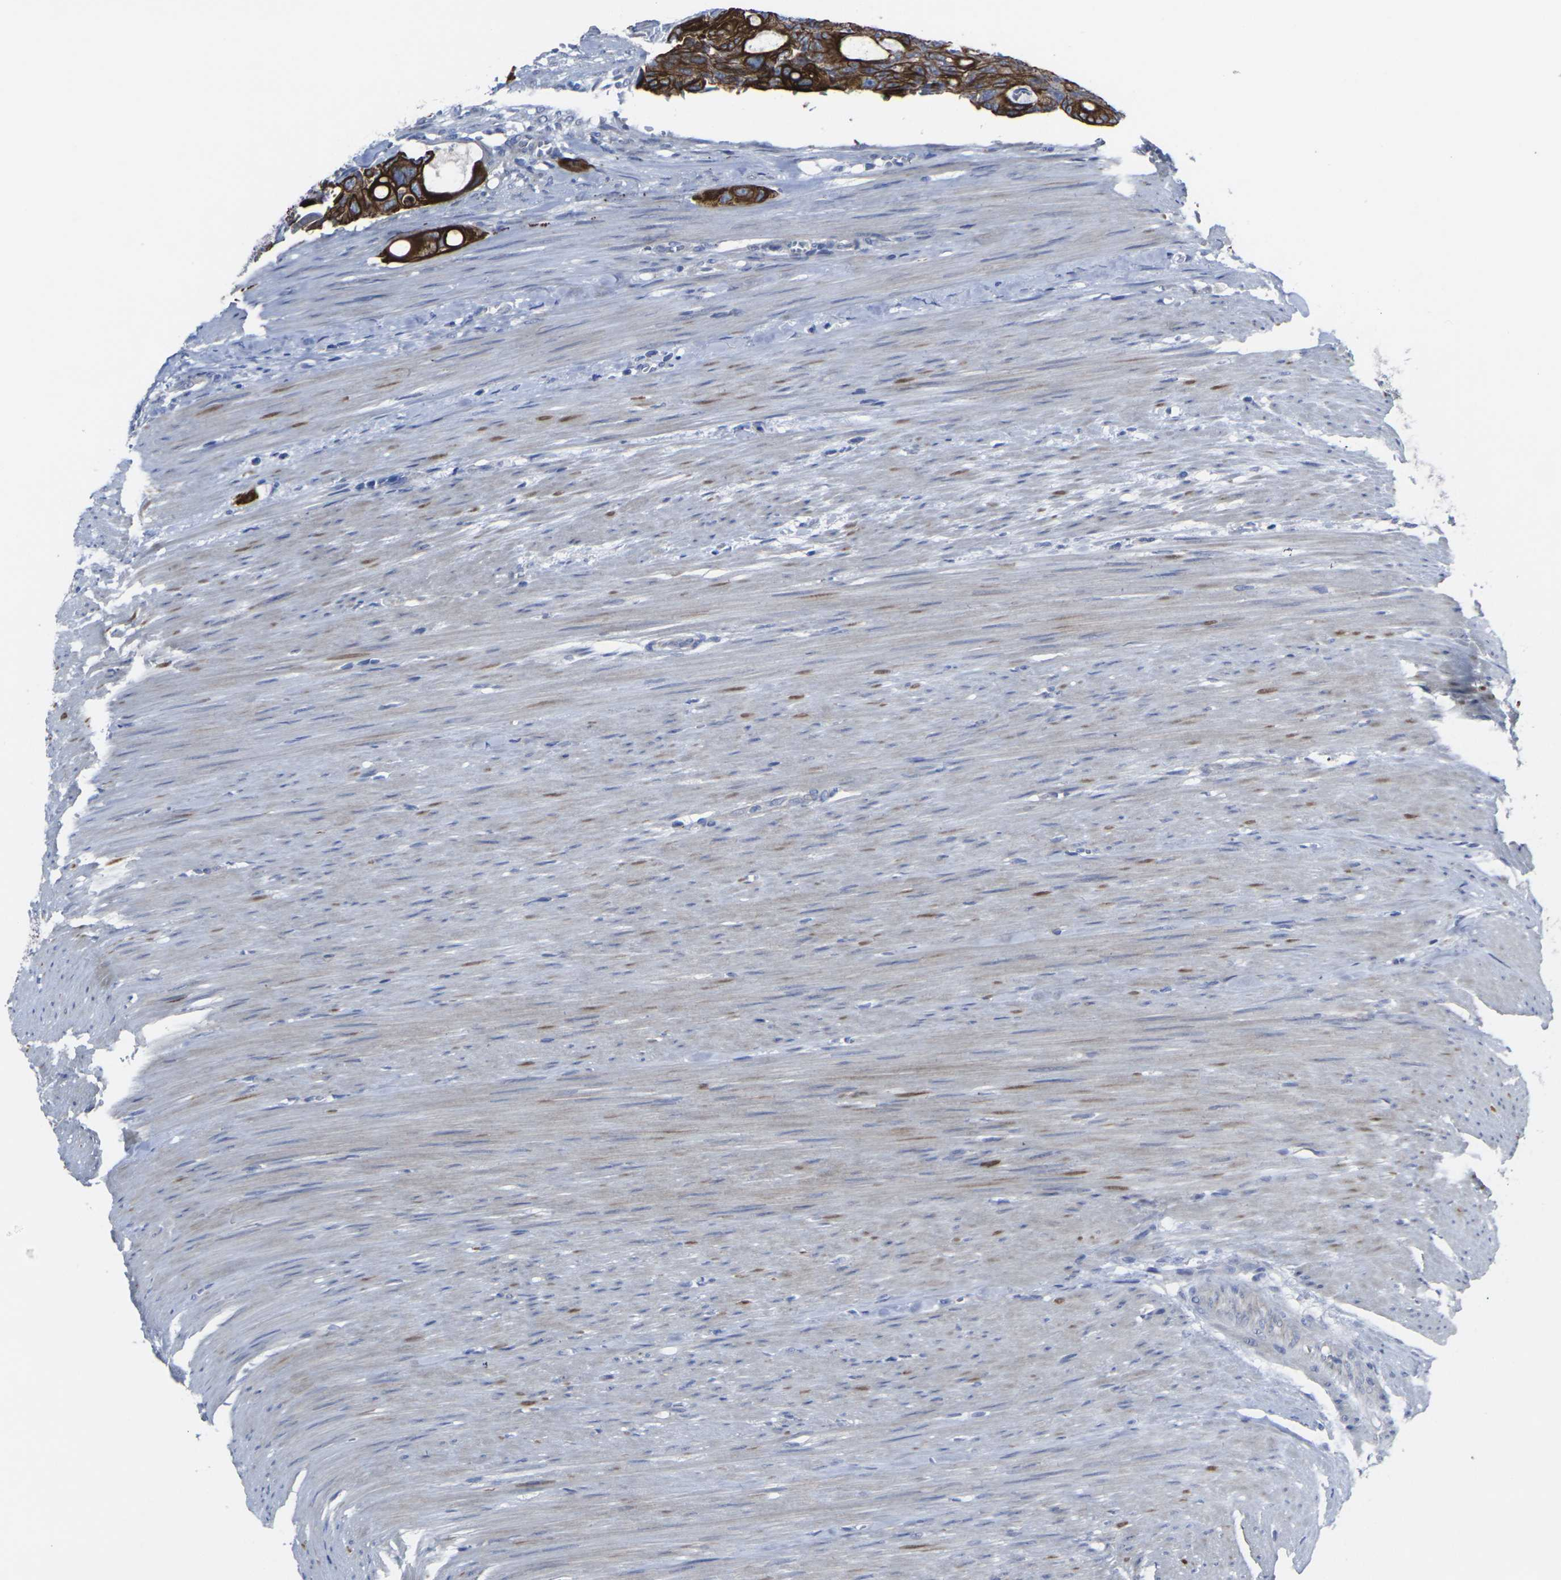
{"staining": {"intensity": "strong", "quantity": ">75%", "location": "cytoplasmic/membranous"}, "tissue": "colorectal cancer", "cell_type": "Tumor cells", "image_type": "cancer", "snomed": [{"axis": "morphology", "description": "Adenocarcinoma, NOS"}, {"axis": "topography", "description": "Colon"}], "caption": "A histopathology image showing strong cytoplasmic/membranous positivity in approximately >75% of tumor cells in colorectal adenocarcinoma, as visualized by brown immunohistochemical staining.", "gene": "ANKRD46", "patient": {"sex": "female", "age": 57}}